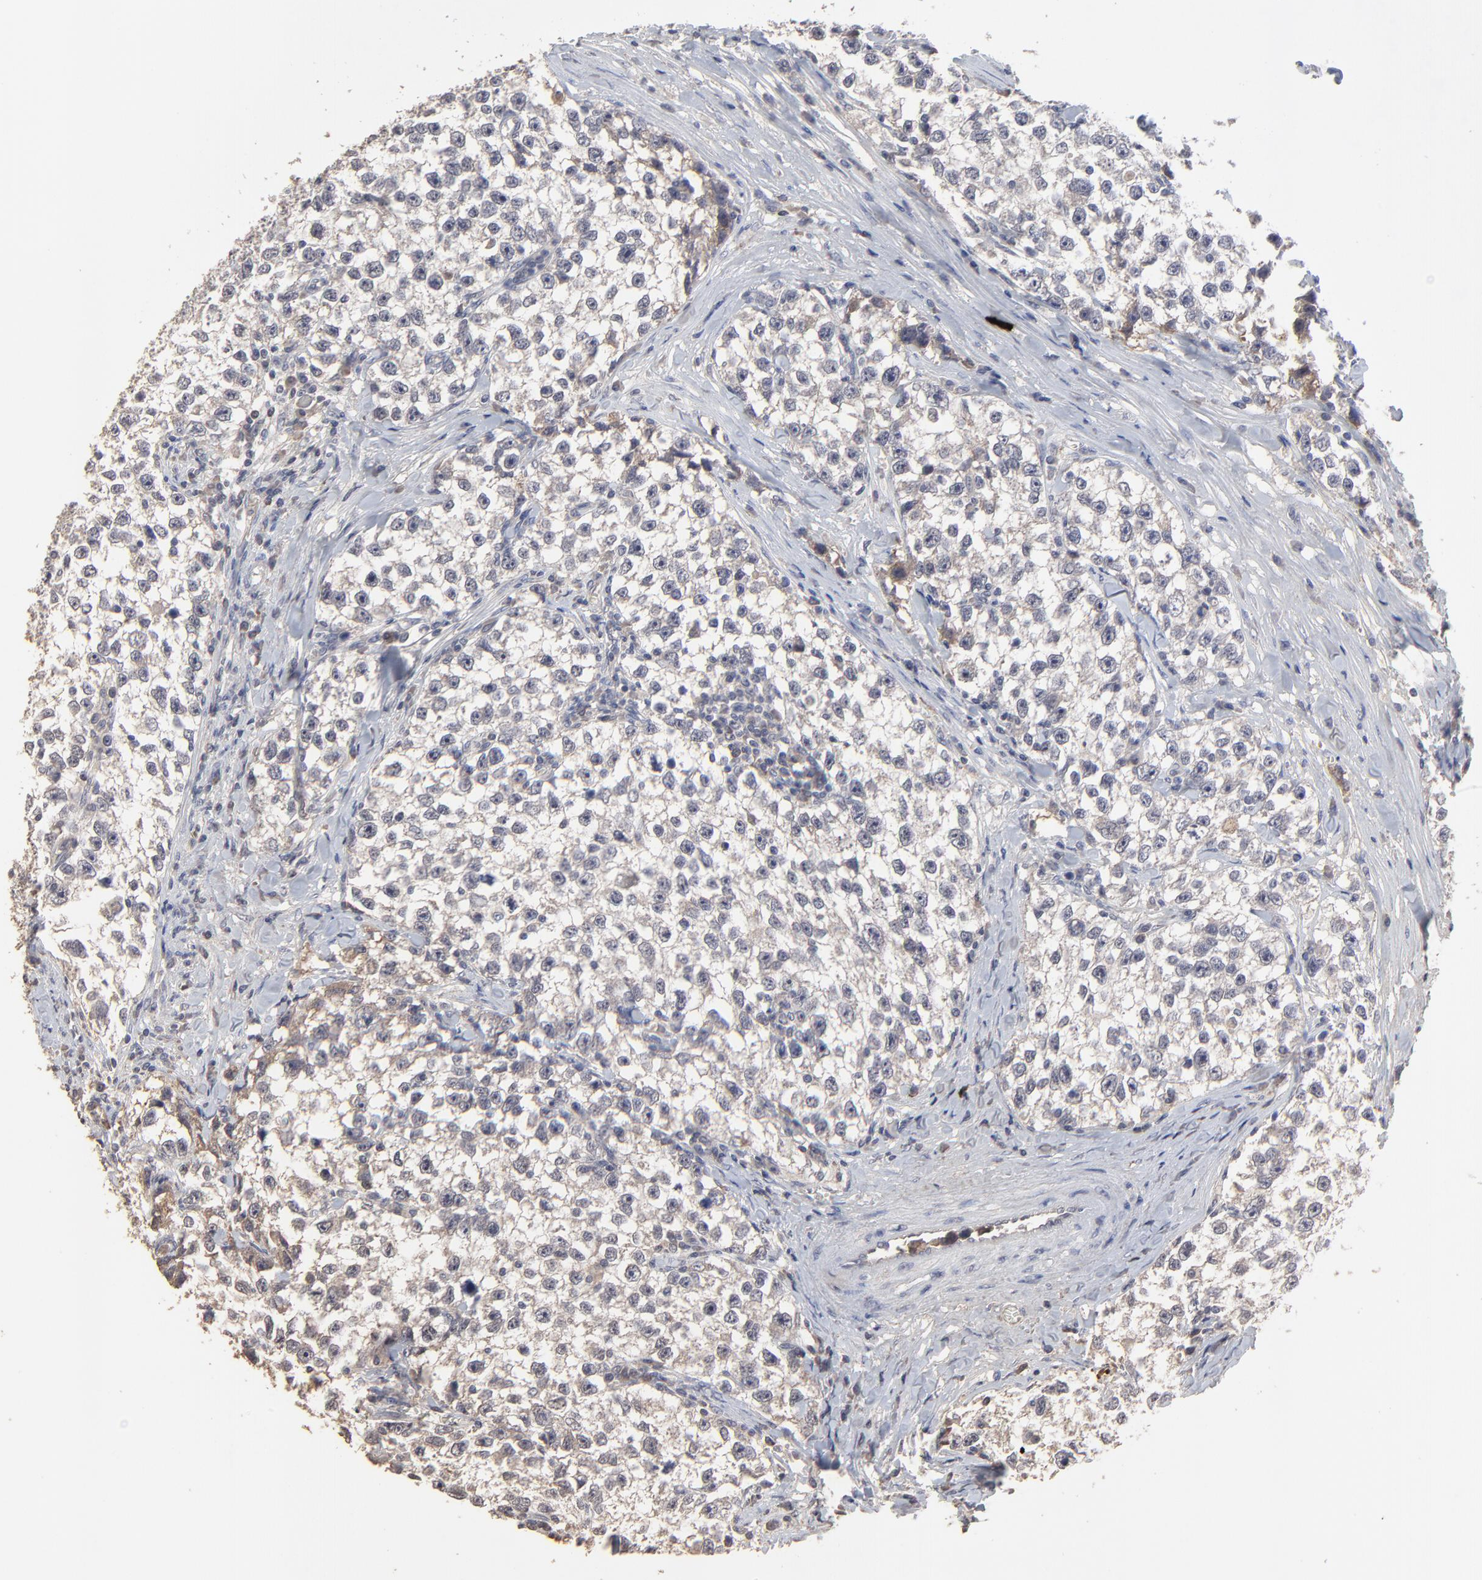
{"staining": {"intensity": "negative", "quantity": "none", "location": "none"}, "tissue": "testis cancer", "cell_type": "Tumor cells", "image_type": "cancer", "snomed": [{"axis": "morphology", "description": "Seminoma, NOS"}, {"axis": "morphology", "description": "Carcinoma, Embryonal, NOS"}, {"axis": "topography", "description": "Testis"}], "caption": "There is no significant expression in tumor cells of testis cancer (embryonal carcinoma).", "gene": "VPREB3", "patient": {"sex": "male", "age": 30}}